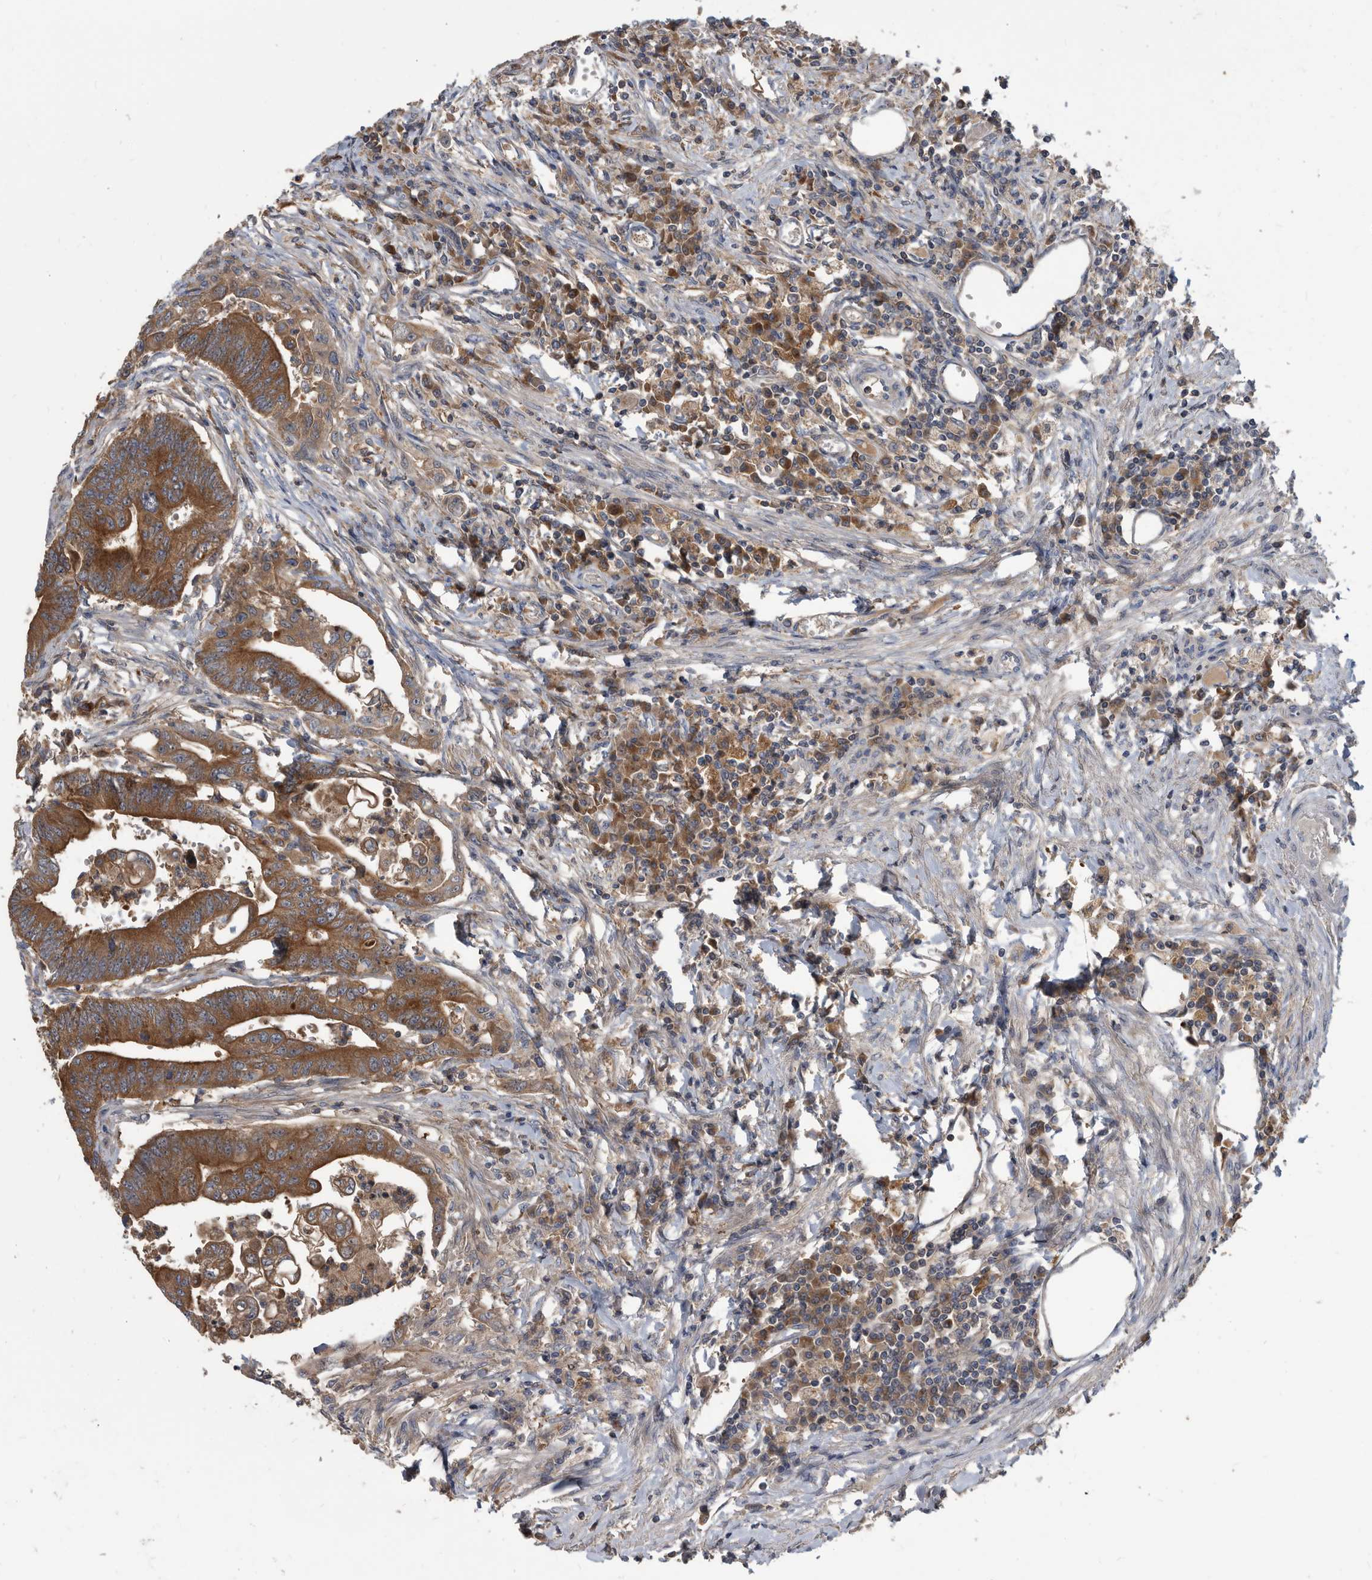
{"staining": {"intensity": "strong", "quantity": ">75%", "location": "cytoplasmic/membranous"}, "tissue": "colorectal cancer", "cell_type": "Tumor cells", "image_type": "cancer", "snomed": [{"axis": "morphology", "description": "Adenoma, NOS"}, {"axis": "morphology", "description": "Adenocarcinoma, NOS"}, {"axis": "topography", "description": "Colon"}], "caption": "Immunohistochemistry (DAB) staining of human colorectal adenoma displays strong cytoplasmic/membranous protein expression in about >75% of tumor cells. (brown staining indicates protein expression, while blue staining denotes nuclei).", "gene": "APEH", "patient": {"sex": "male", "age": 79}}